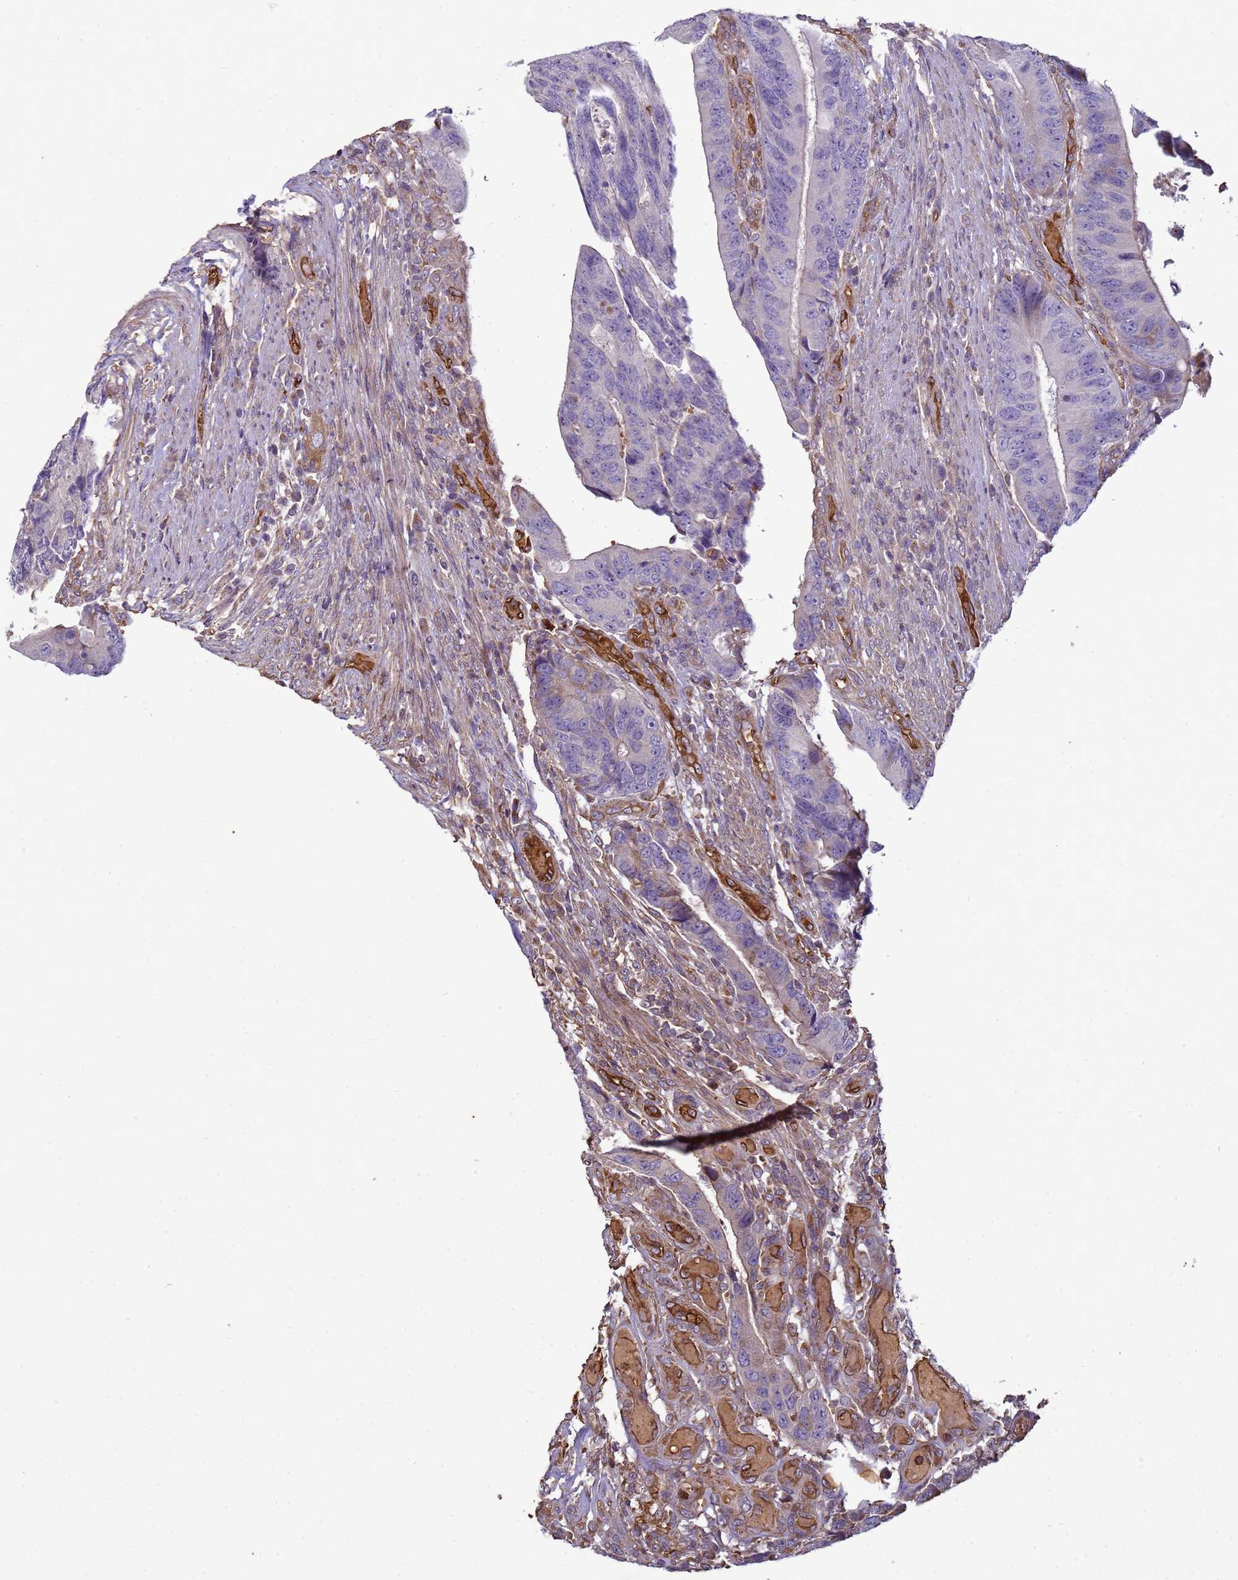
{"staining": {"intensity": "negative", "quantity": "none", "location": "none"}, "tissue": "colorectal cancer", "cell_type": "Tumor cells", "image_type": "cancer", "snomed": [{"axis": "morphology", "description": "Adenocarcinoma, NOS"}, {"axis": "topography", "description": "Colon"}], "caption": "The micrograph exhibits no staining of tumor cells in colorectal adenocarcinoma.", "gene": "SGIP1", "patient": {"sex": "male", "age": 87}}